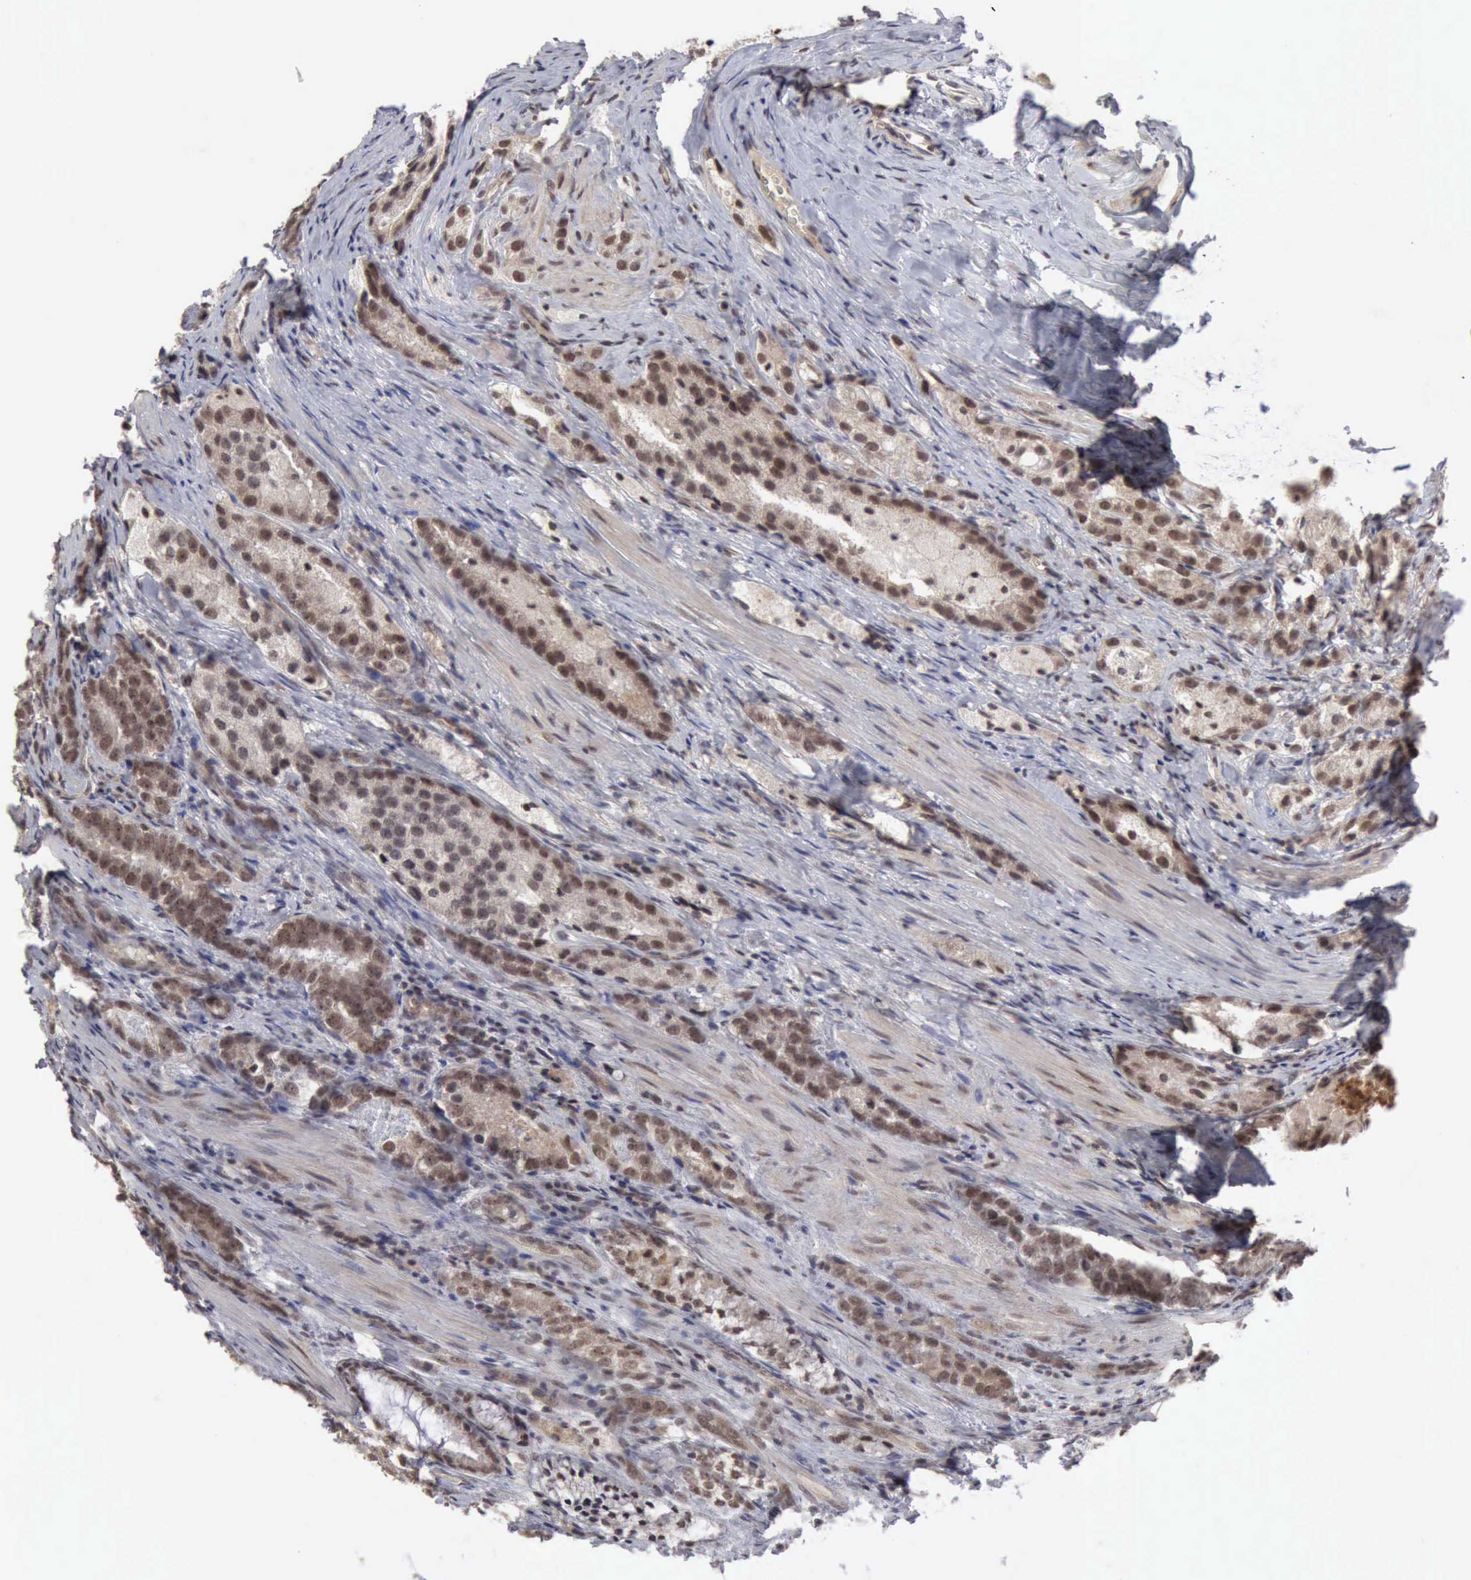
{"staining": {"intensity": "moderate", "quantity": ">75%", "location": "cytoplasmic/membranous,nuclear"}, "tissue": "prostate cancer", "cell_type": "Tumor cells", "image_type": "cancer", "snomed": [{"axis": "morphology", "description": "Adenocarcinoma, High grade"}, {"axis": "topography", "description": "Prostate"}], "caption": "Immunohistochemical staining of human adenocarcinoma (high-grade) (prostate) reveals moderate cytoplasmic/membranous and nuclear protein expression in about >75% of tumor cells.", "gene": "CDKN2A", "patient": {"sex": "male", "age": 63}}